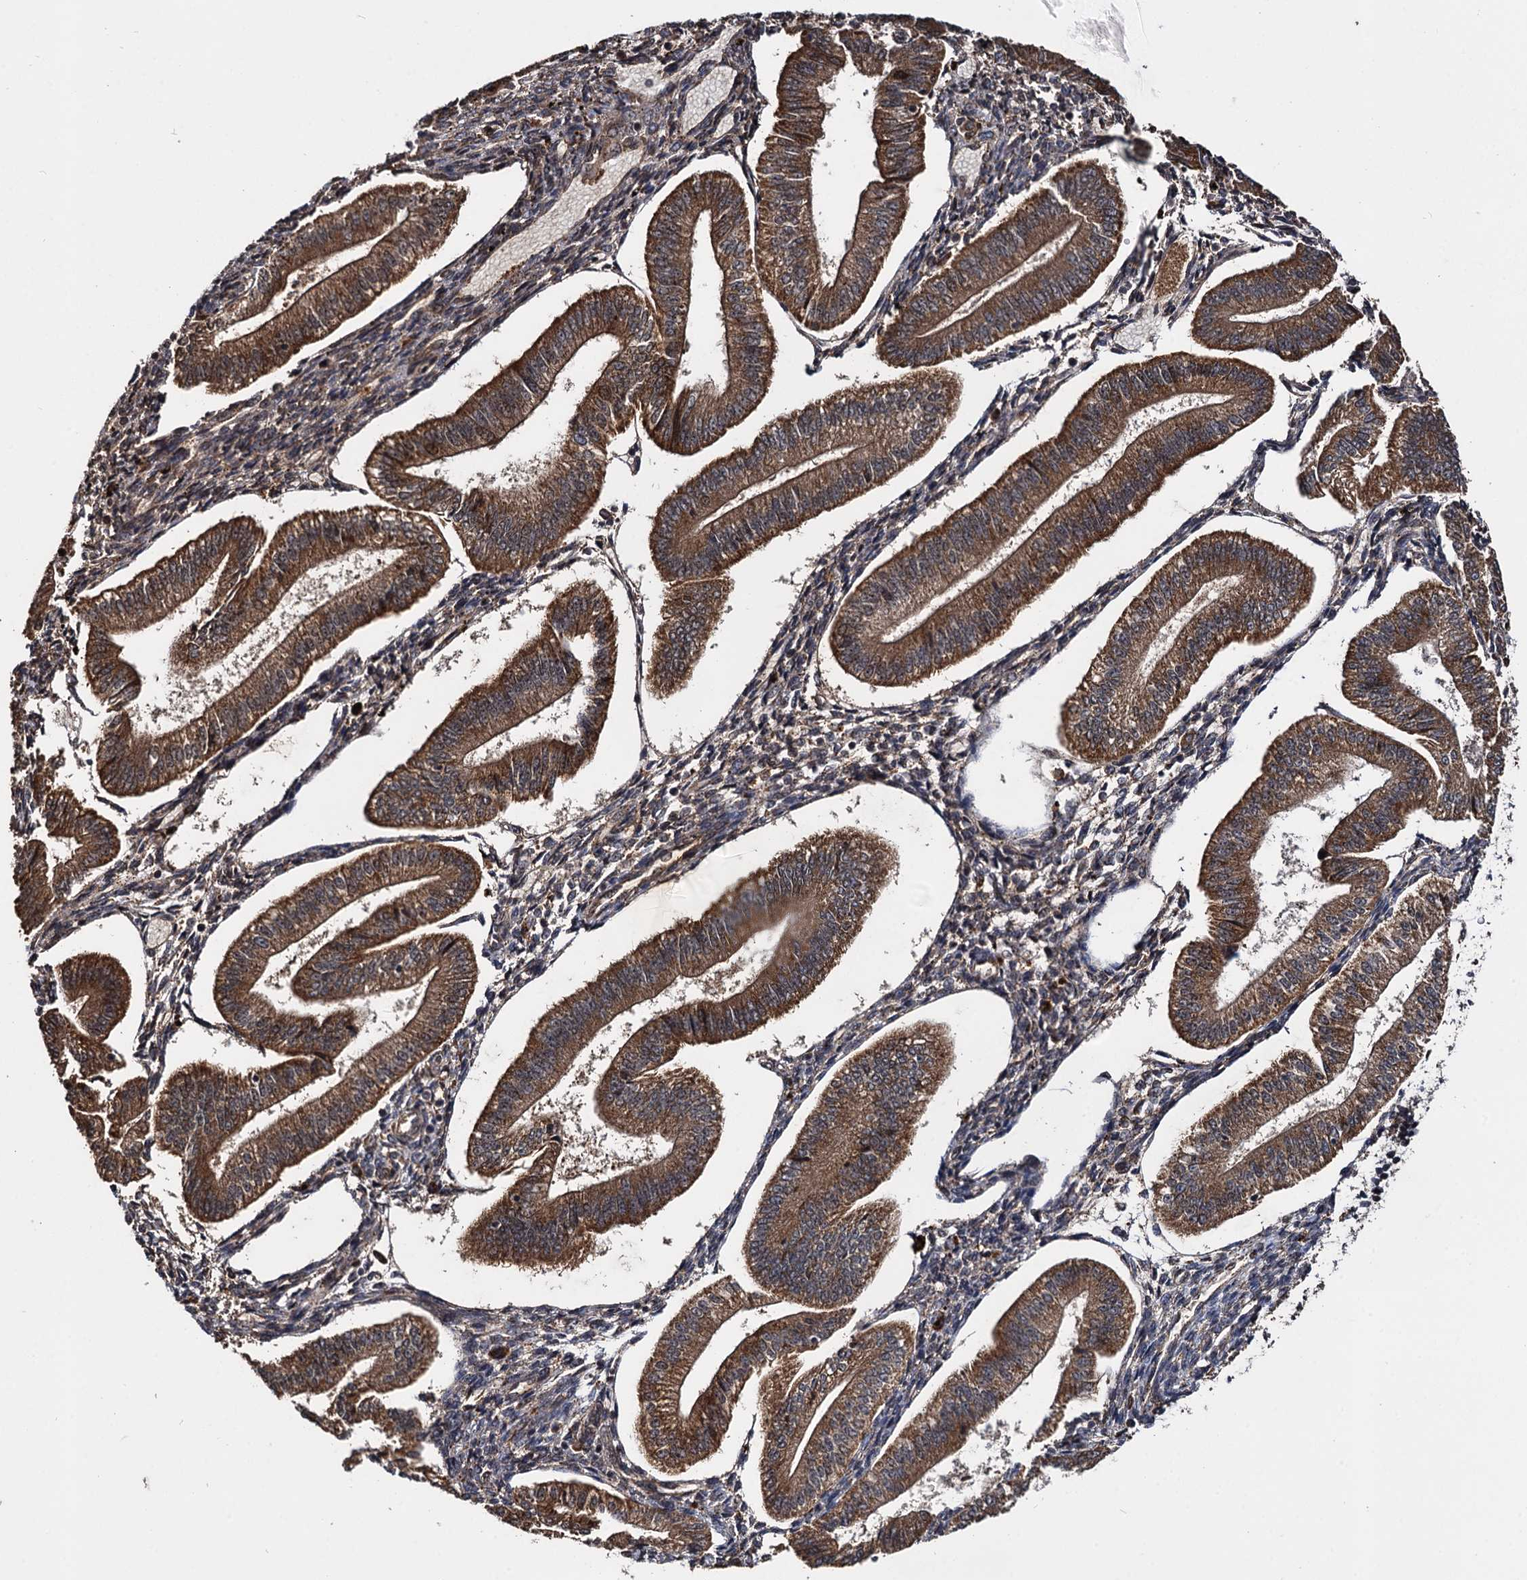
{"staining": {"intensity": "weak", "quantity": "25%-75%", "location": "cytoplasmic/membranous"}, "tissue": "endometrium", "cell_type": "Cells in endometrial stroma", "image_type": "normal", "snomed": [{"axis": "morphology", "description": "Normal tissue, NOS"}, {"axis": "topography", "description": "Endometrium"}], "caption": "About 25%-75% of cells in endometrial stroma in benign endometrium reveal weak cytoplasmic/membranous protein expression as visualized by brown immunohistochemical staining.", "gene": "CEP192", "patient": {"sex": "female", "age": 34}}